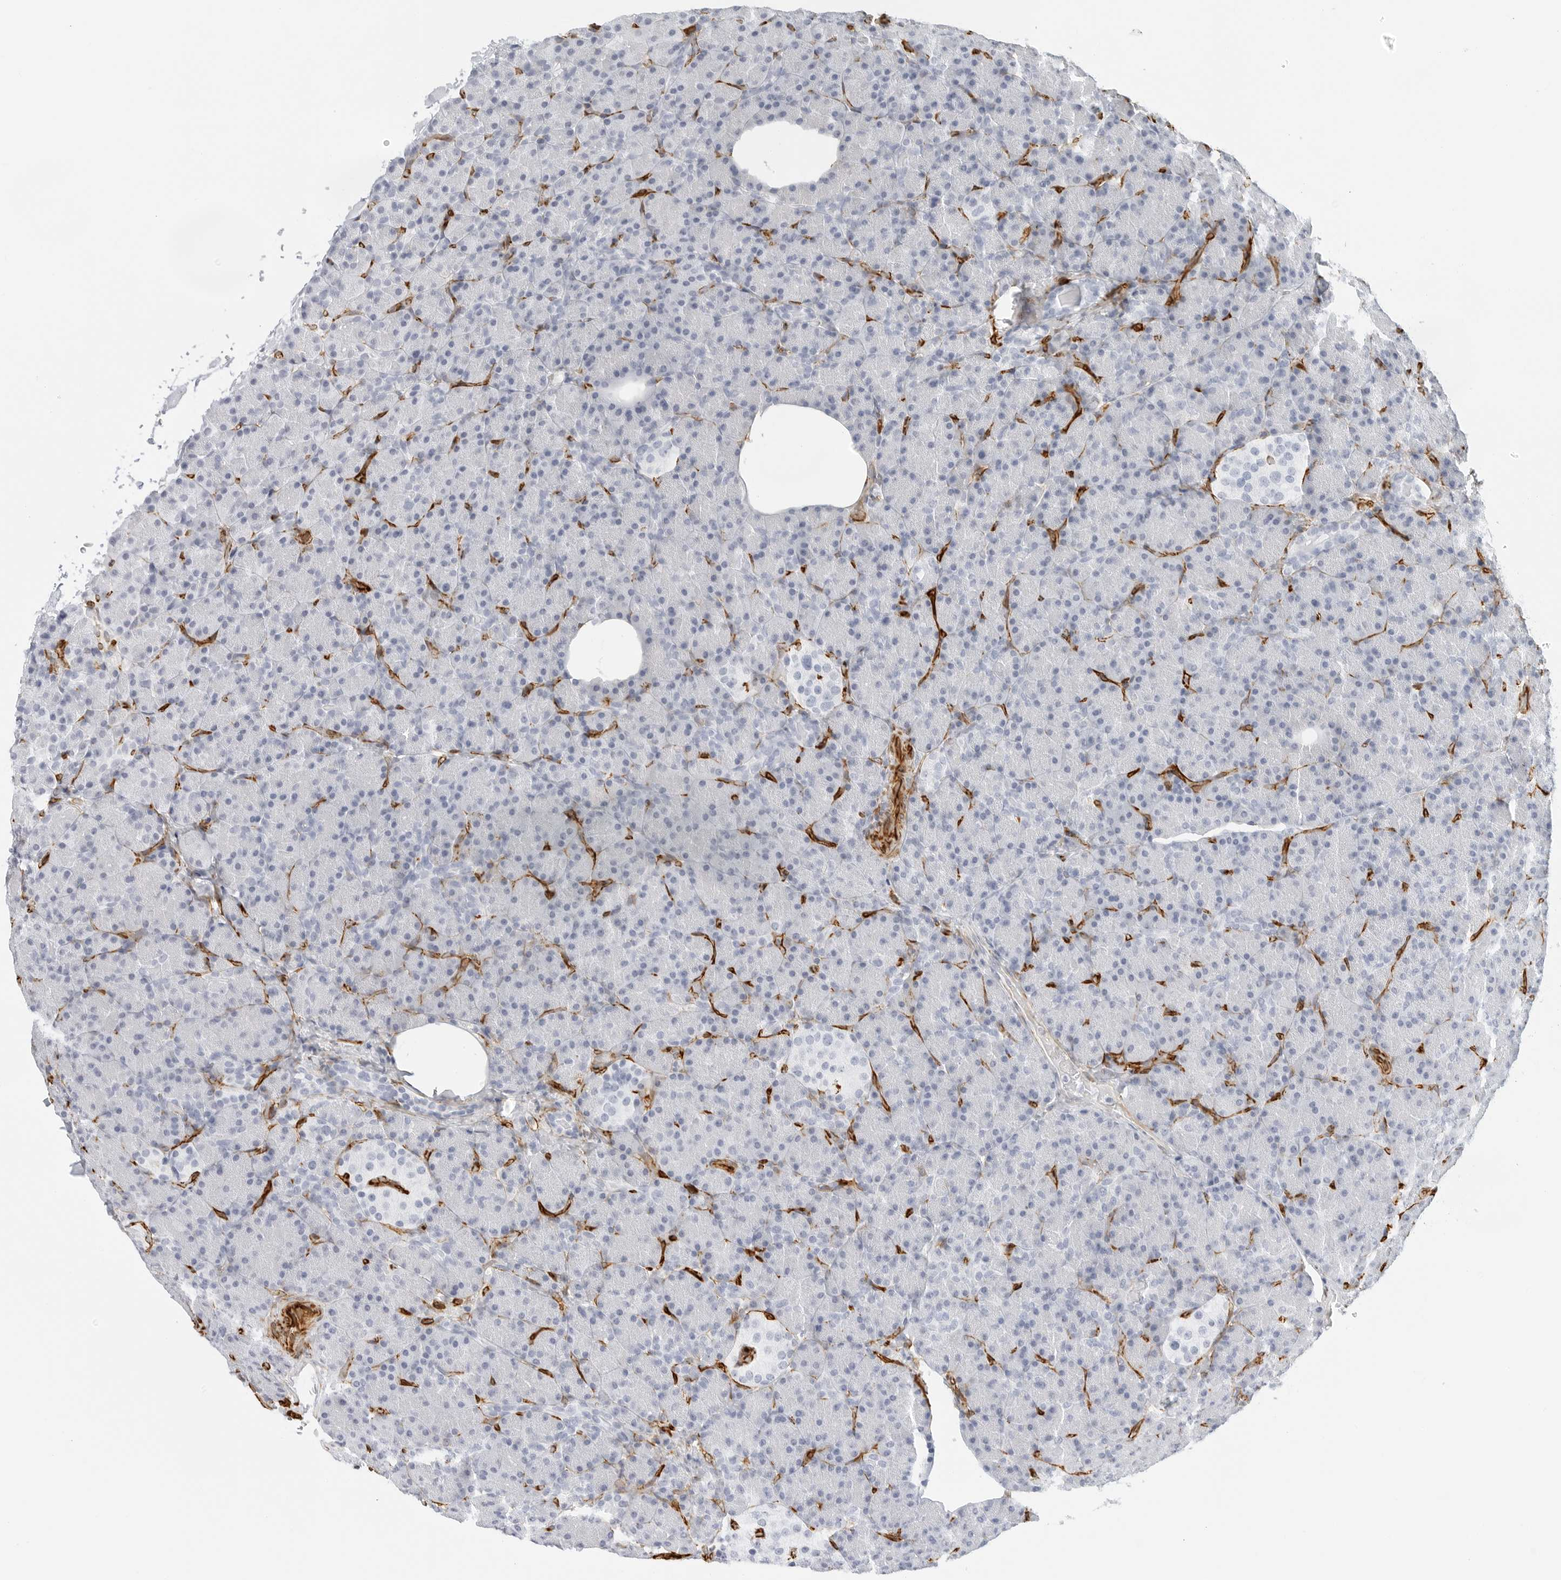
{"staining": {"intensity": "negative", "quantity": "none", "location": "none"}, "tissue": "pancreas", "cell_type": "Exocrine glandular cells", "image_type": "normal", "snomed": [{"axis": "morphology", "description": "Normal tissue, NOS"}, {"axis": "topography", "description": "Pancreas"}], "caption": "Histopathology image shows no protein positivity in exocrine glandular cells of benign pancreas.", "gene": "NES", "patient": {"sex": "female", "age": 43}}